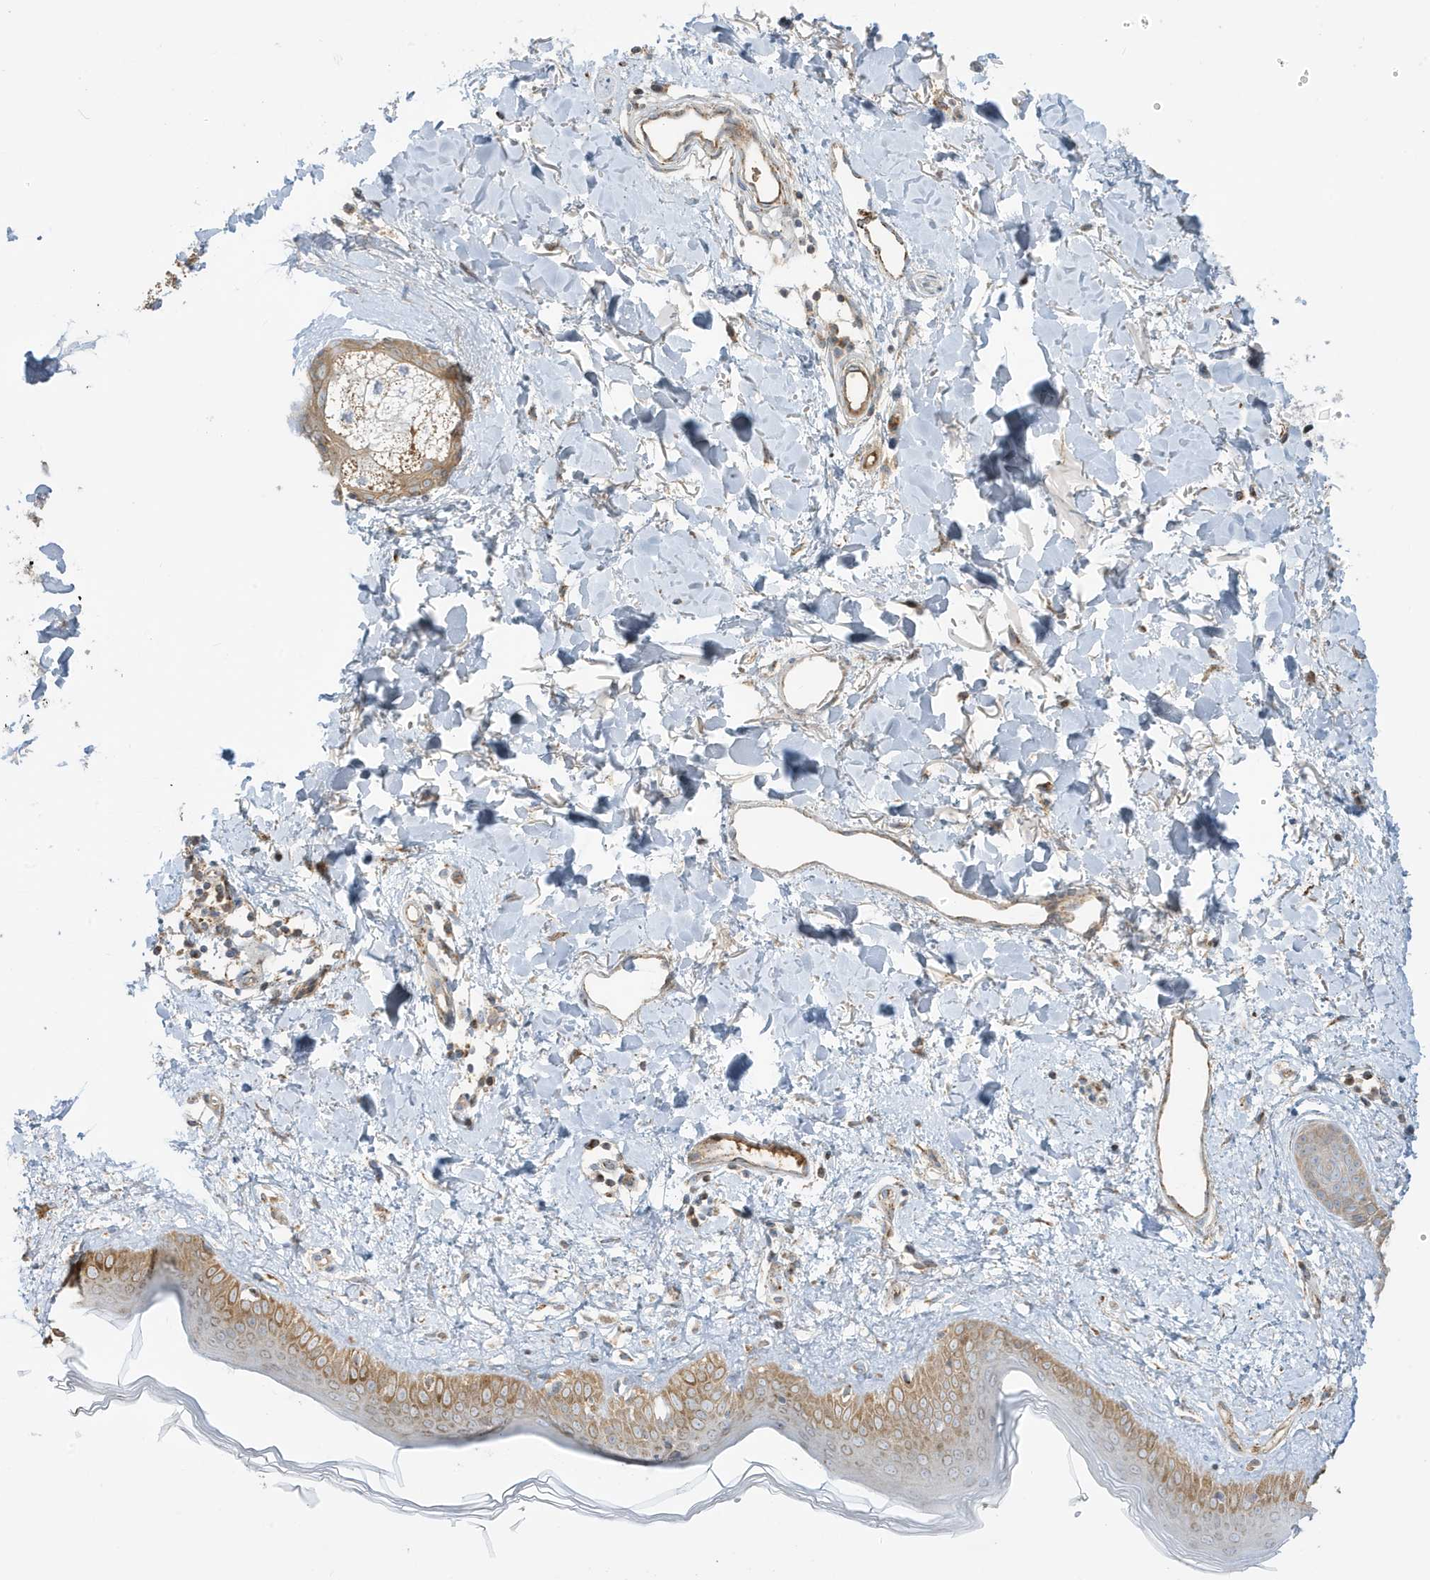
{"staining": {"intensity": "moderate", "quantity": ">75%", "location": "cytoplasmic/membranous"}, "tissue": "skin", "cell_type": "Fibroblasts", "image_type": "normal", "snomed": [{"axis": "morphology", "description": "Normal tissue, NOS"}, {"axis": "topography", "description": "Skin"}], "caption": "Immunohistochemical staining of unremarkable human skin displays >75% levels of moderate cytoplasmic/membranous protein staining in about >75% of fibroblasts.", "gene": "IFT57", "patient": {"sex": "female", "age": 58}}